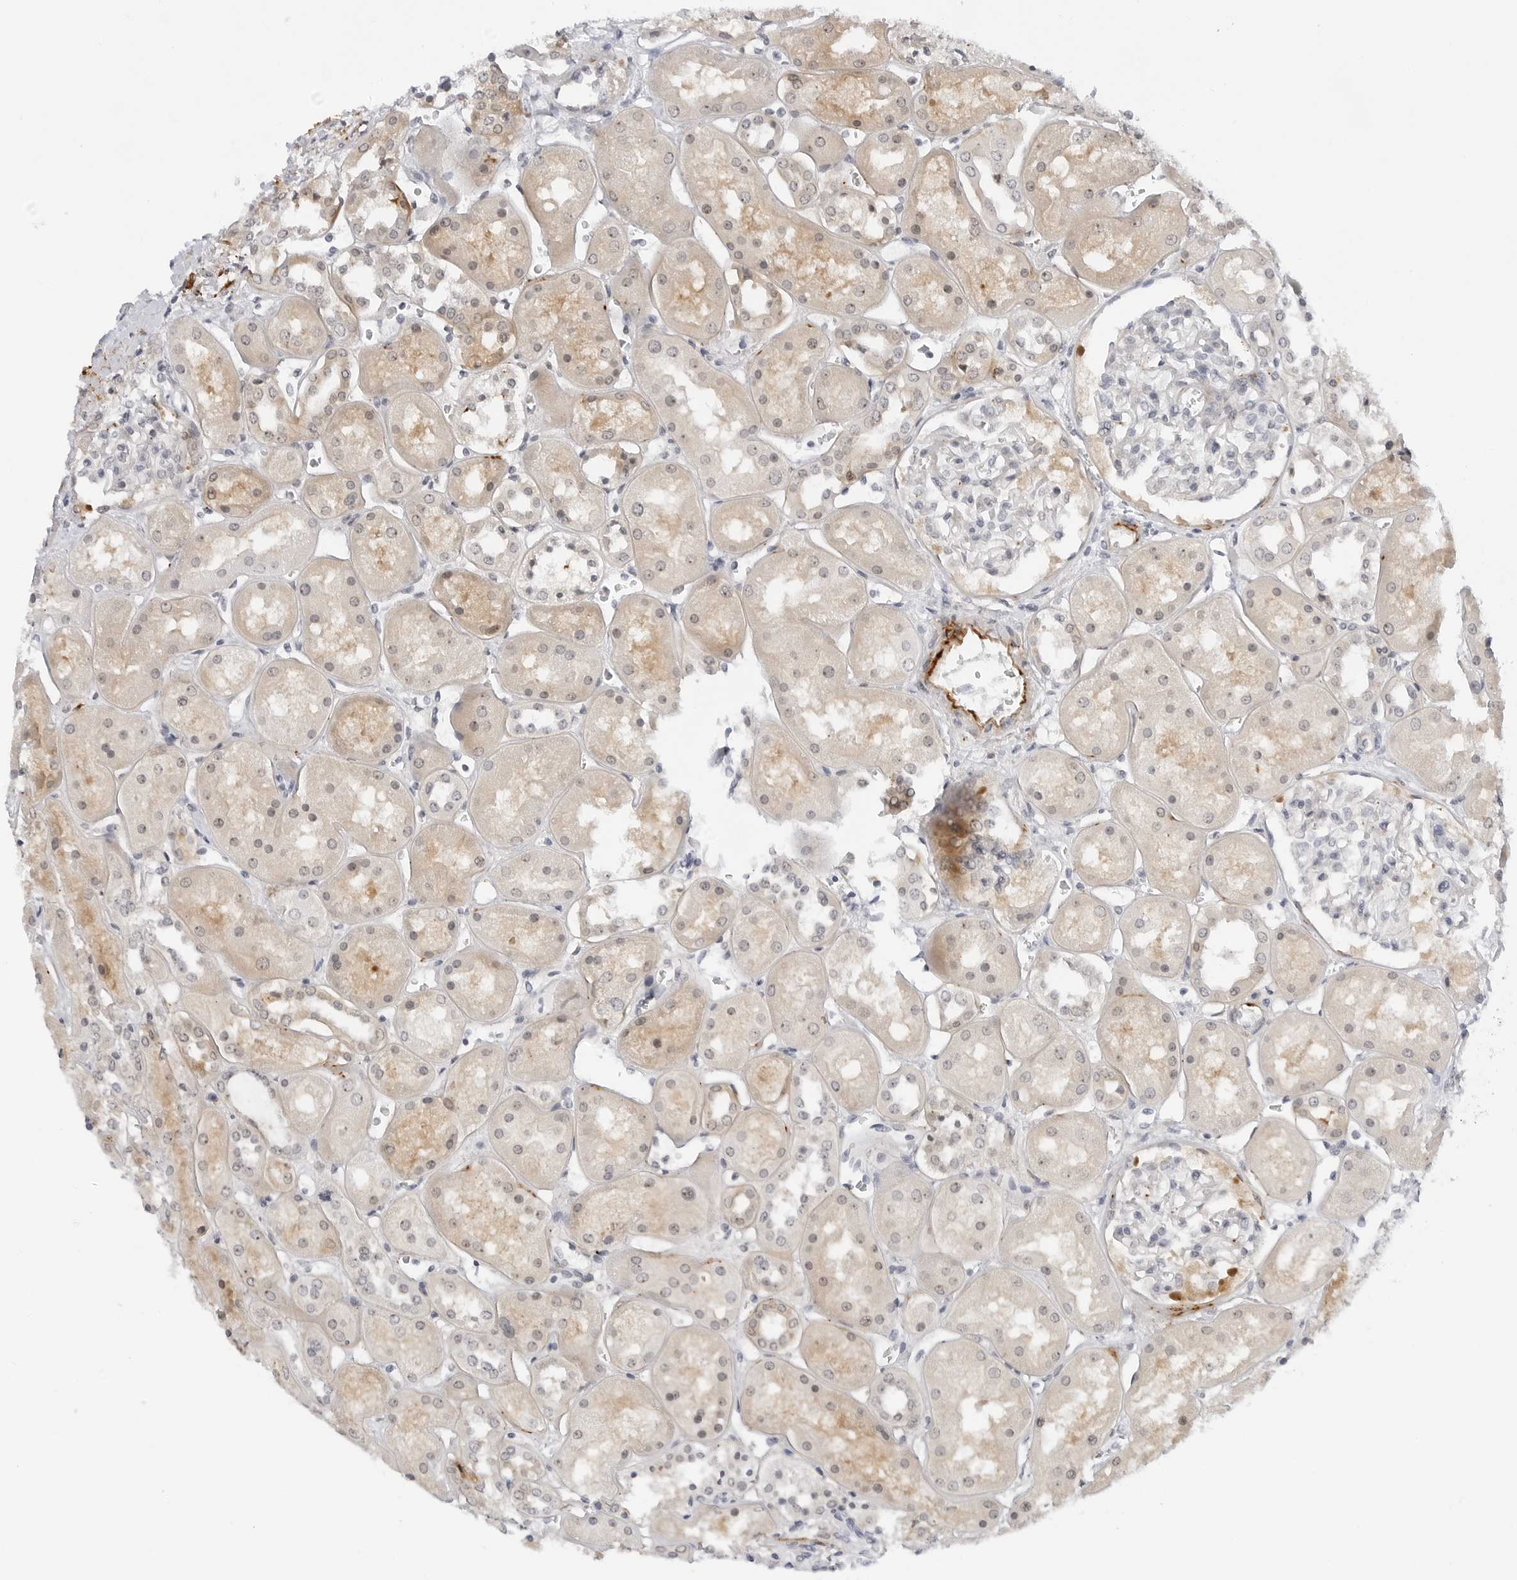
{"staining": {"intensity": "negative", "quantity": "none", "location": "none"}, "tissue": "kidney", "cell_type": "Cells in glomeruli", "image_type": "normal", "snomed": [{"axis": "morphology", "description": "Normal tissue, NOS"}, {"axis": "topography", "description": "Kidney"}], "caption": "A high-resolution micrograph shows IHC staining of unremarkable kidney, which demonstrates no significant staining in cells in glomeruli.", "gene": "MAP2K5", "patient": {"sex": "male", "age": 70}}